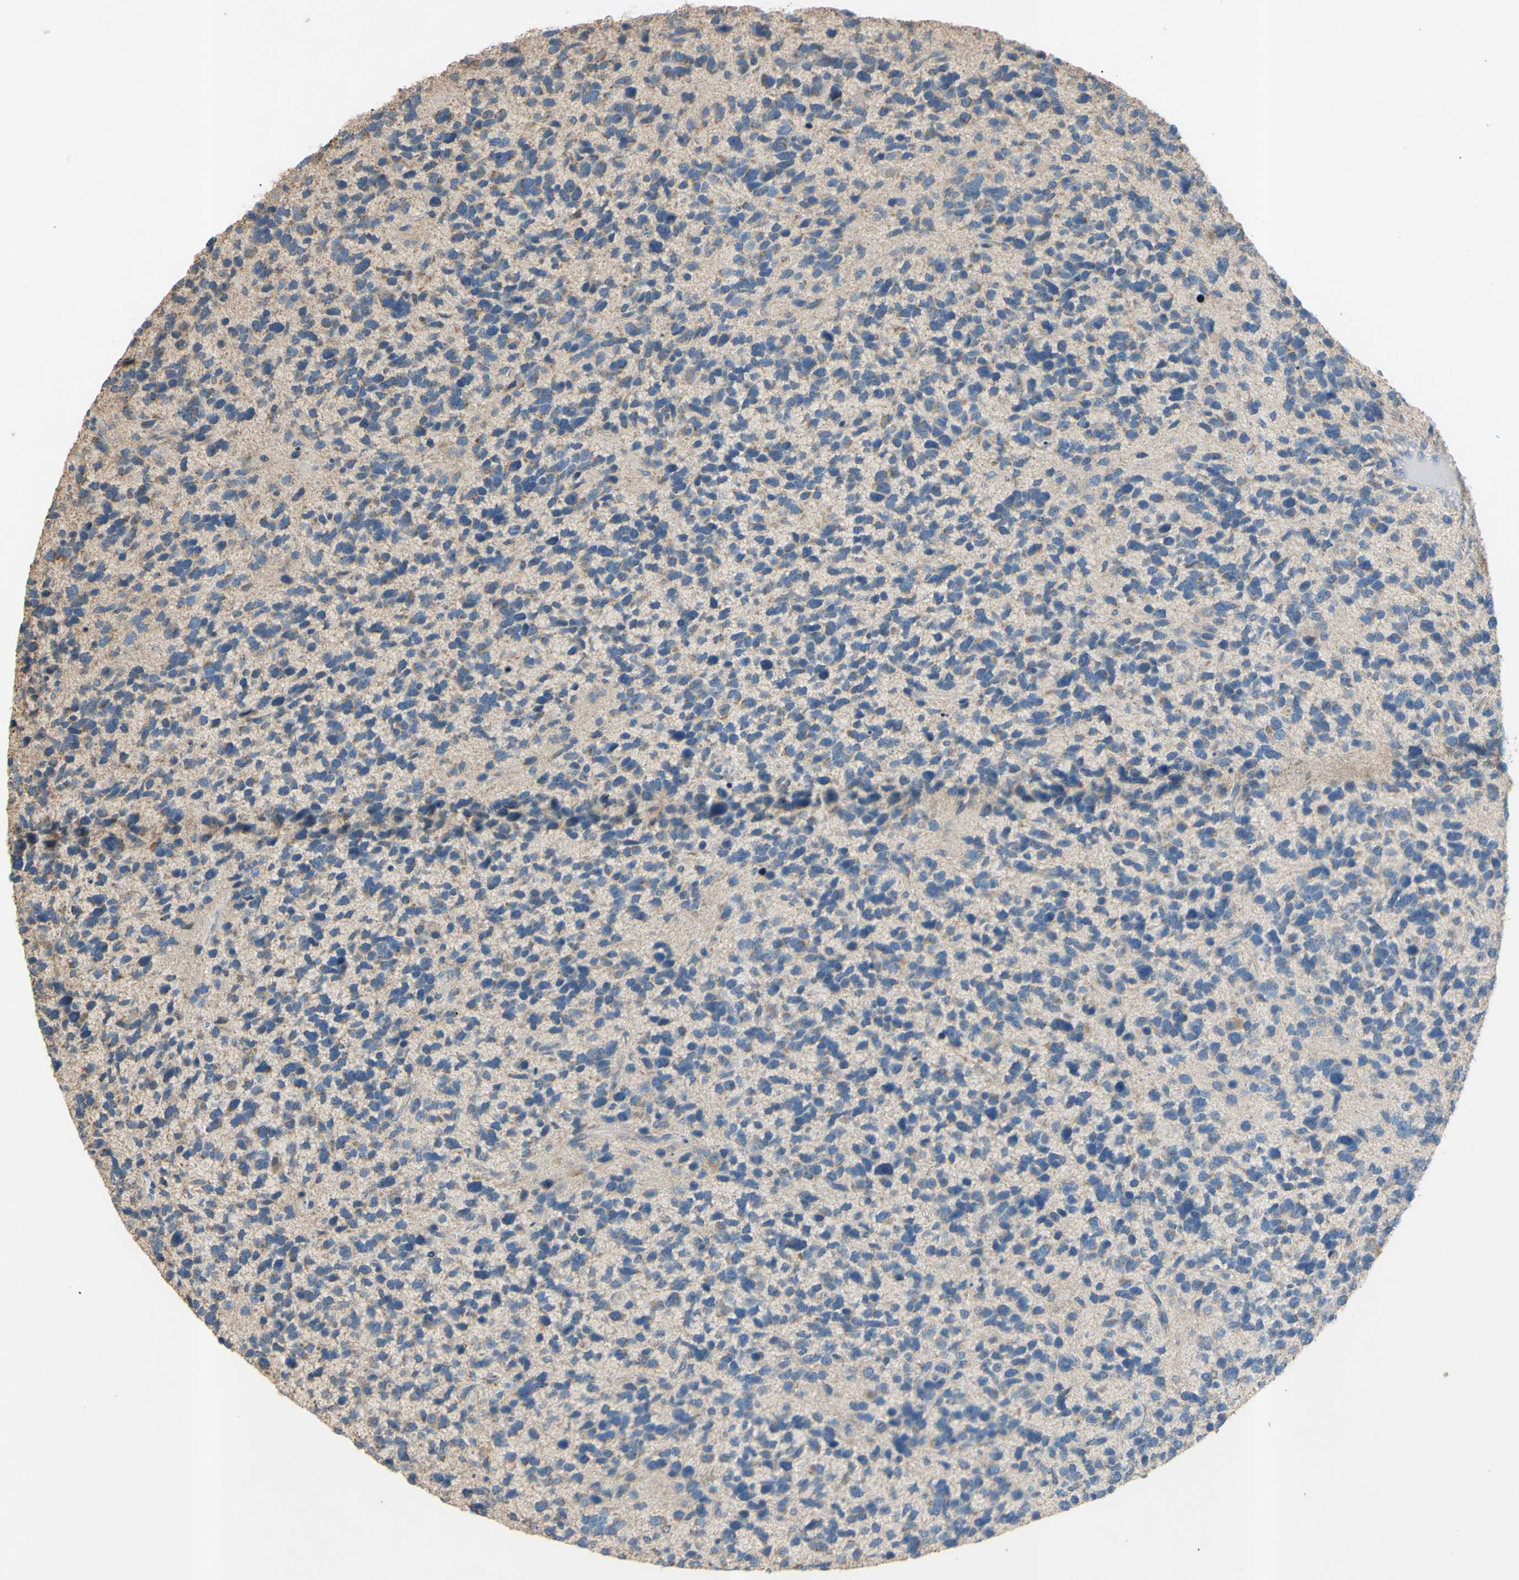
{"staining": {"intensity": "moderate", "quantity": "<25%", "location": "cytoplasmic/membranous"}, "tissue": "glioma", "cell_type": "Tumor cells", "image_type": "cancer", "snomed": [{"axis": "morphology", "description": "Glioma, malignant, High grade"}, {"axis": "topography", "description": "Brain"}], "caption": "This is a photomicrograph of immunohistochemistry staining of malignant glioma (high-grade), which shows moderate positivity in the cytoplasmic/membranous of tumor cells.", "gene": "PTGIS", "patient": {"sex": "female", "age": 58}}